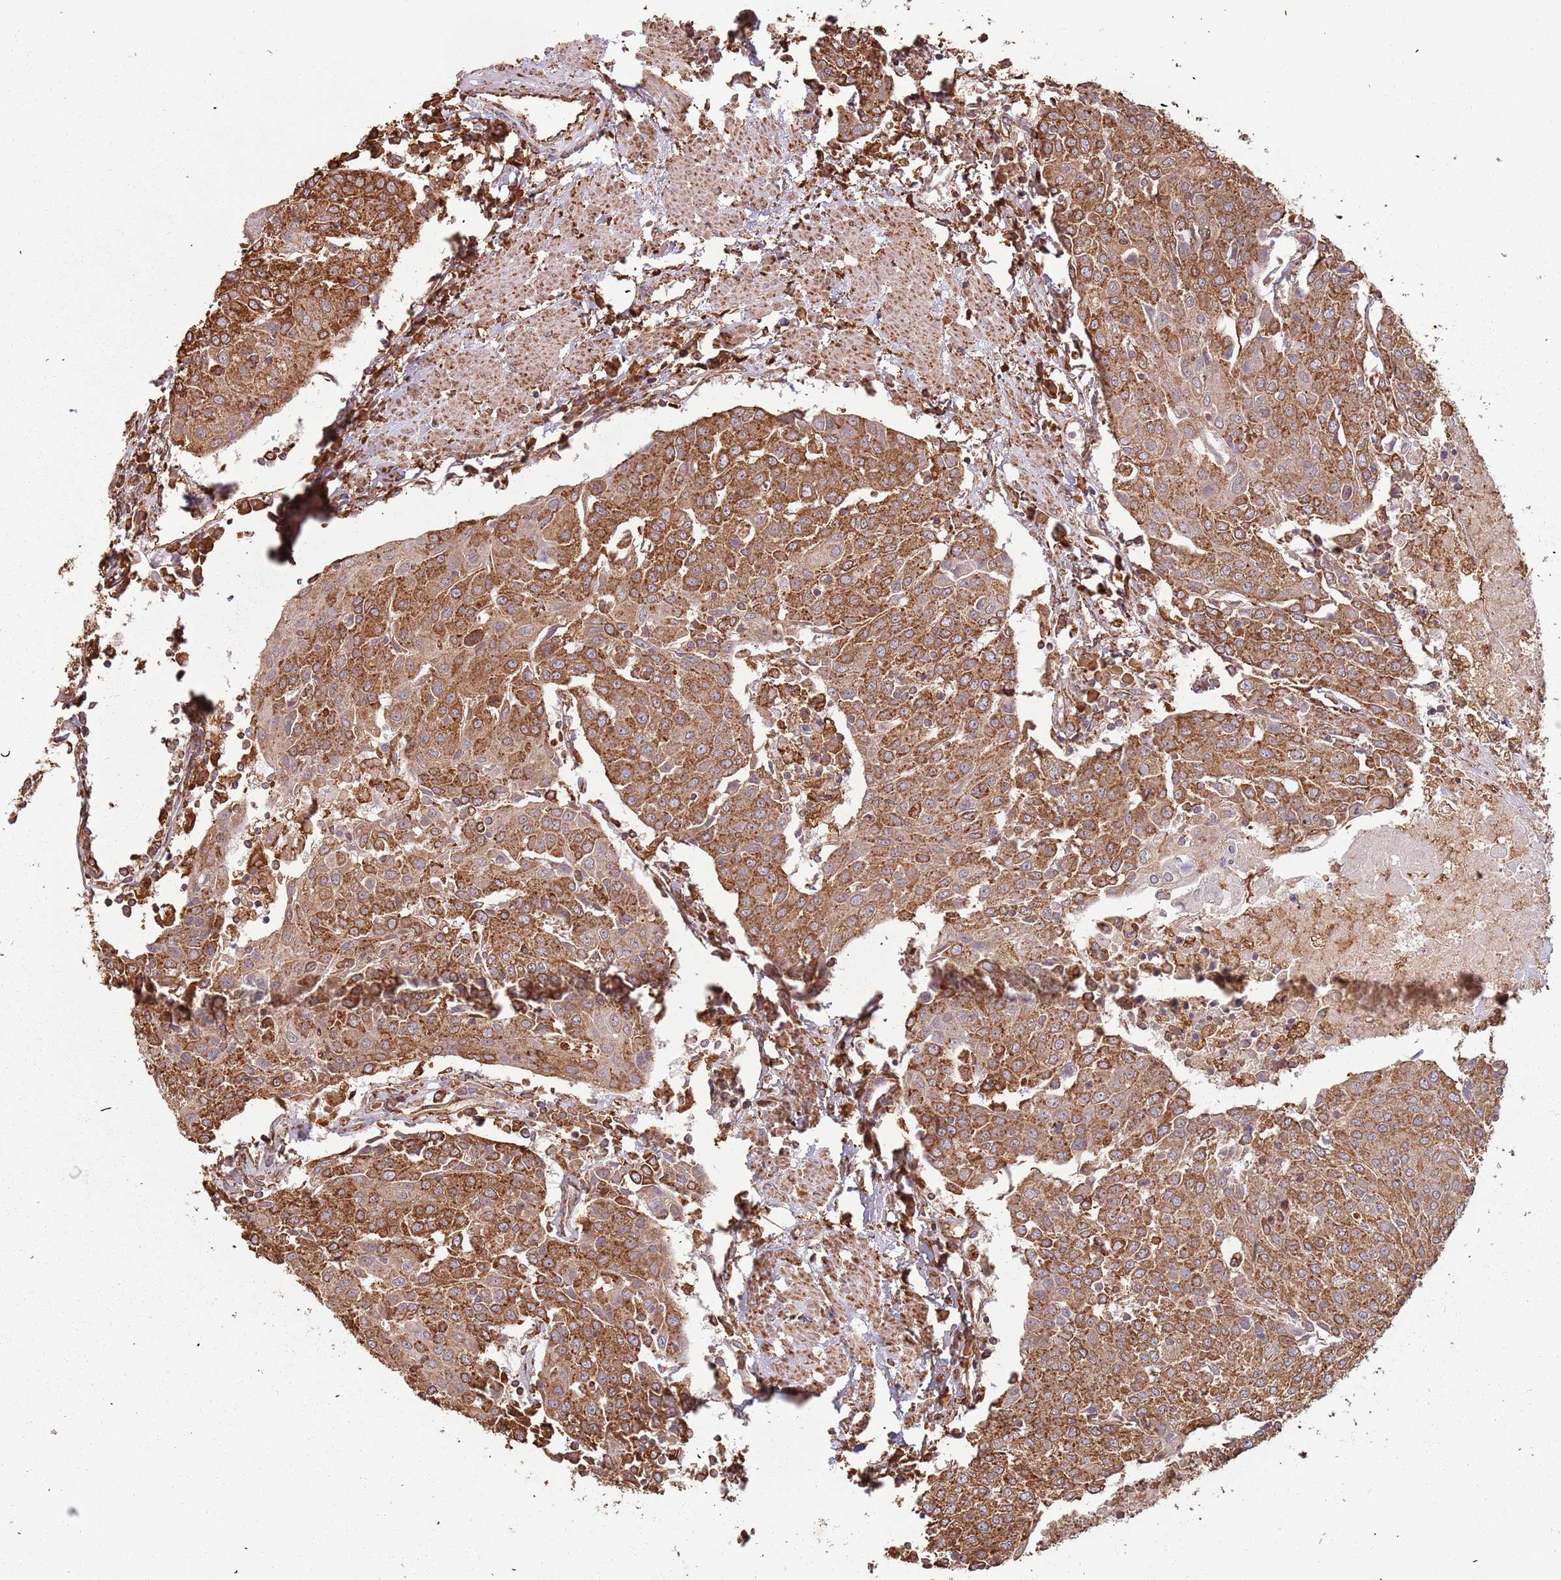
{"staining": {"intensity": "moderate", "quantity": ">75%", "location": "cytoplasmic/membranous"}, "tissue": "urothelial cancer", "cell_type": "Tumor cells", "image_type": "cancer", "snomed": [{"axis": "morphology", "description": "Urothelial carcinoma, High grade"}, {"axis": "topography", "description": "Urinary bladder"}], "caption": "Immunohistochemical staining of urothelial cancer exhibits medium levels of moderate cytoplasmic/membranous positivity in about >75% of tumor cells.", "gene": "ATOSB", "patient": {"sex": "female", "age": 85}}